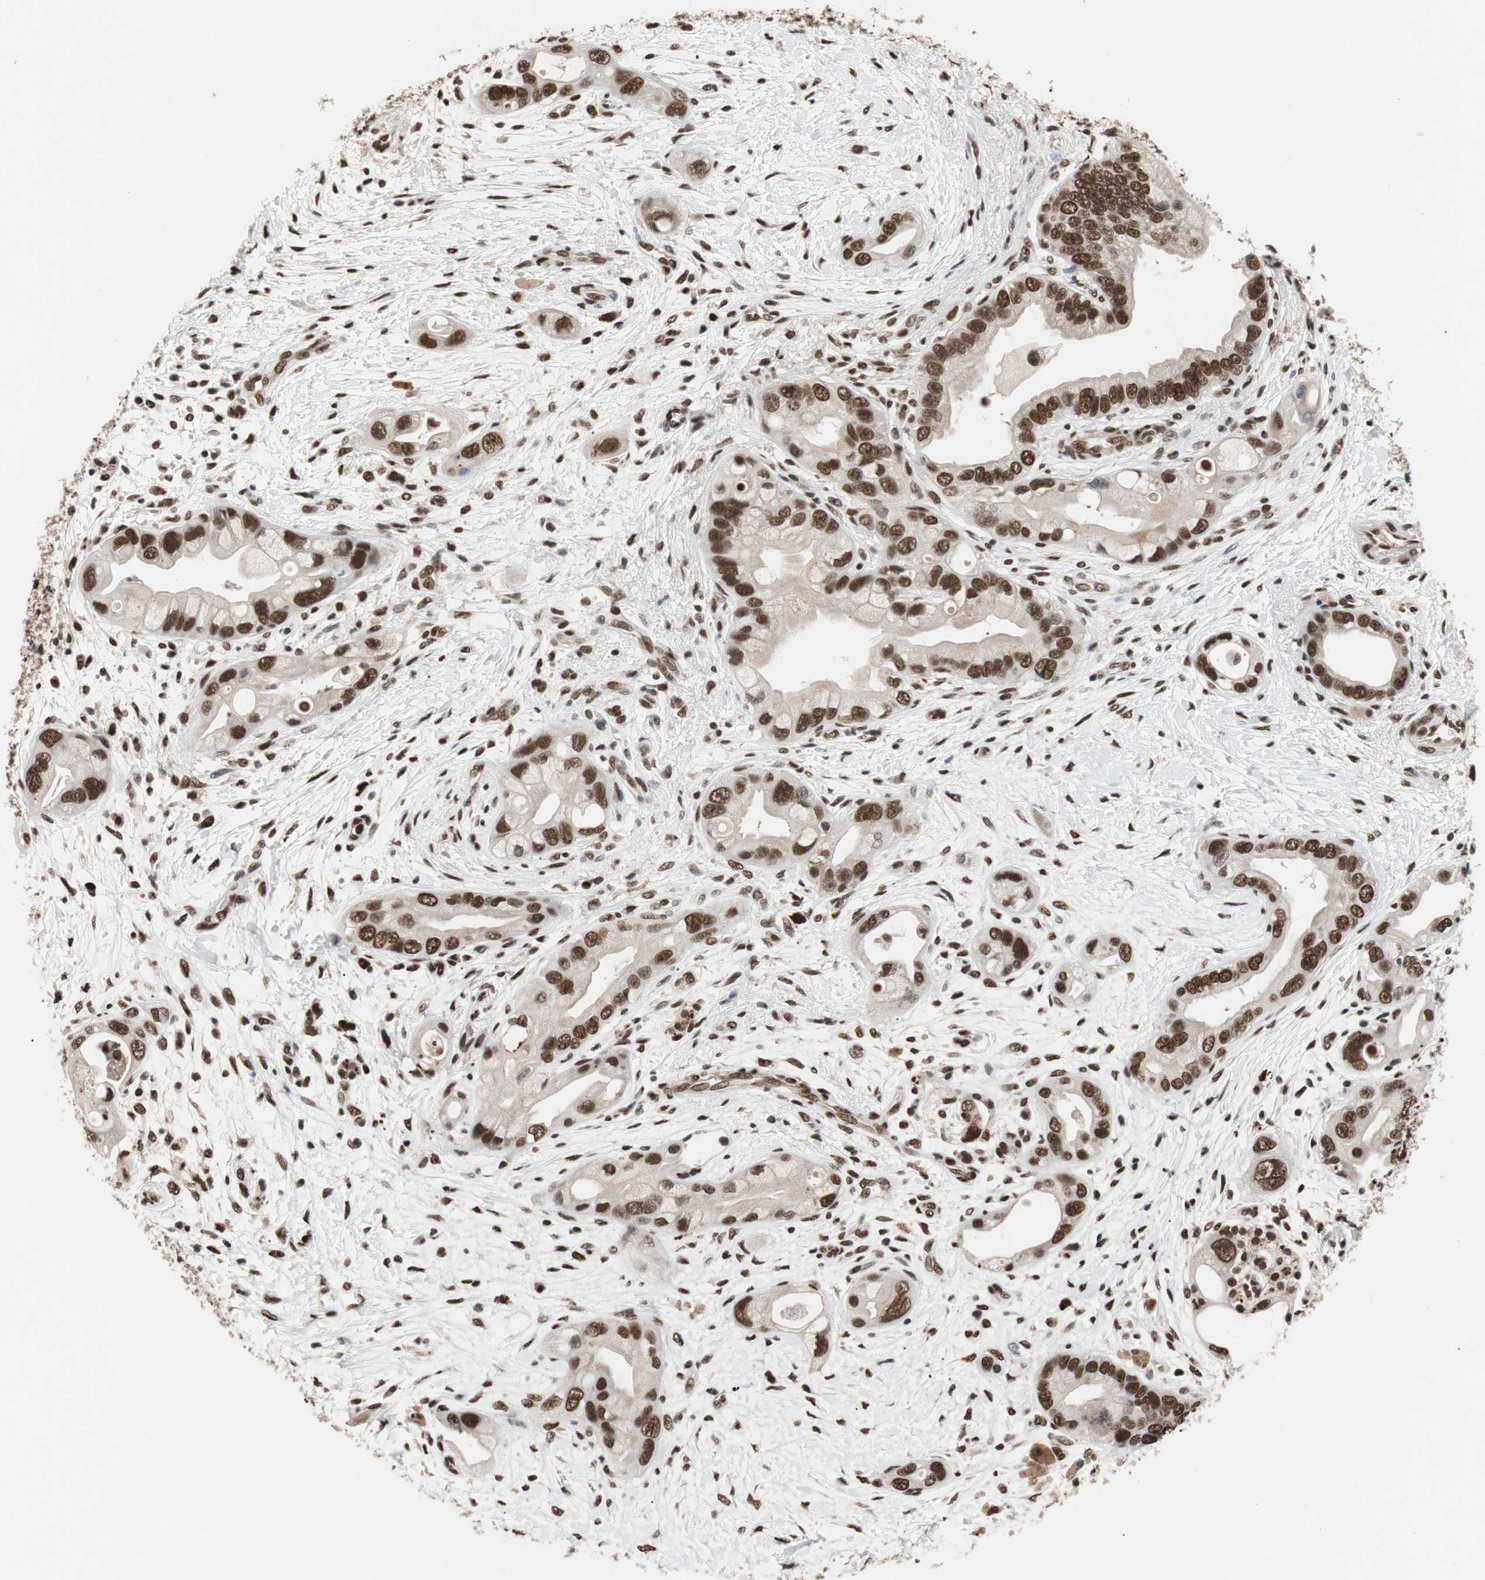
{"staining": {"intensity": "strong", "quantity": ">75%", "location": "nuclear"}, "tissue": "pancreatic cancer", "cell_type": "Tumor cells", "image_type": "cancer", "snomed": [{"axis": "morphology", "description": "Adenocarcinoma, NOS"}, {"axis": "topography", "description": "Pancreas"}], "caption": "IHC of pancreatic adenocarcinoma exhibits high levels of strong nuclear expression in approximately >75% of tumor cells.", "gene": "CHAMP1", "patient": {"sex": "female", "age": 77}}